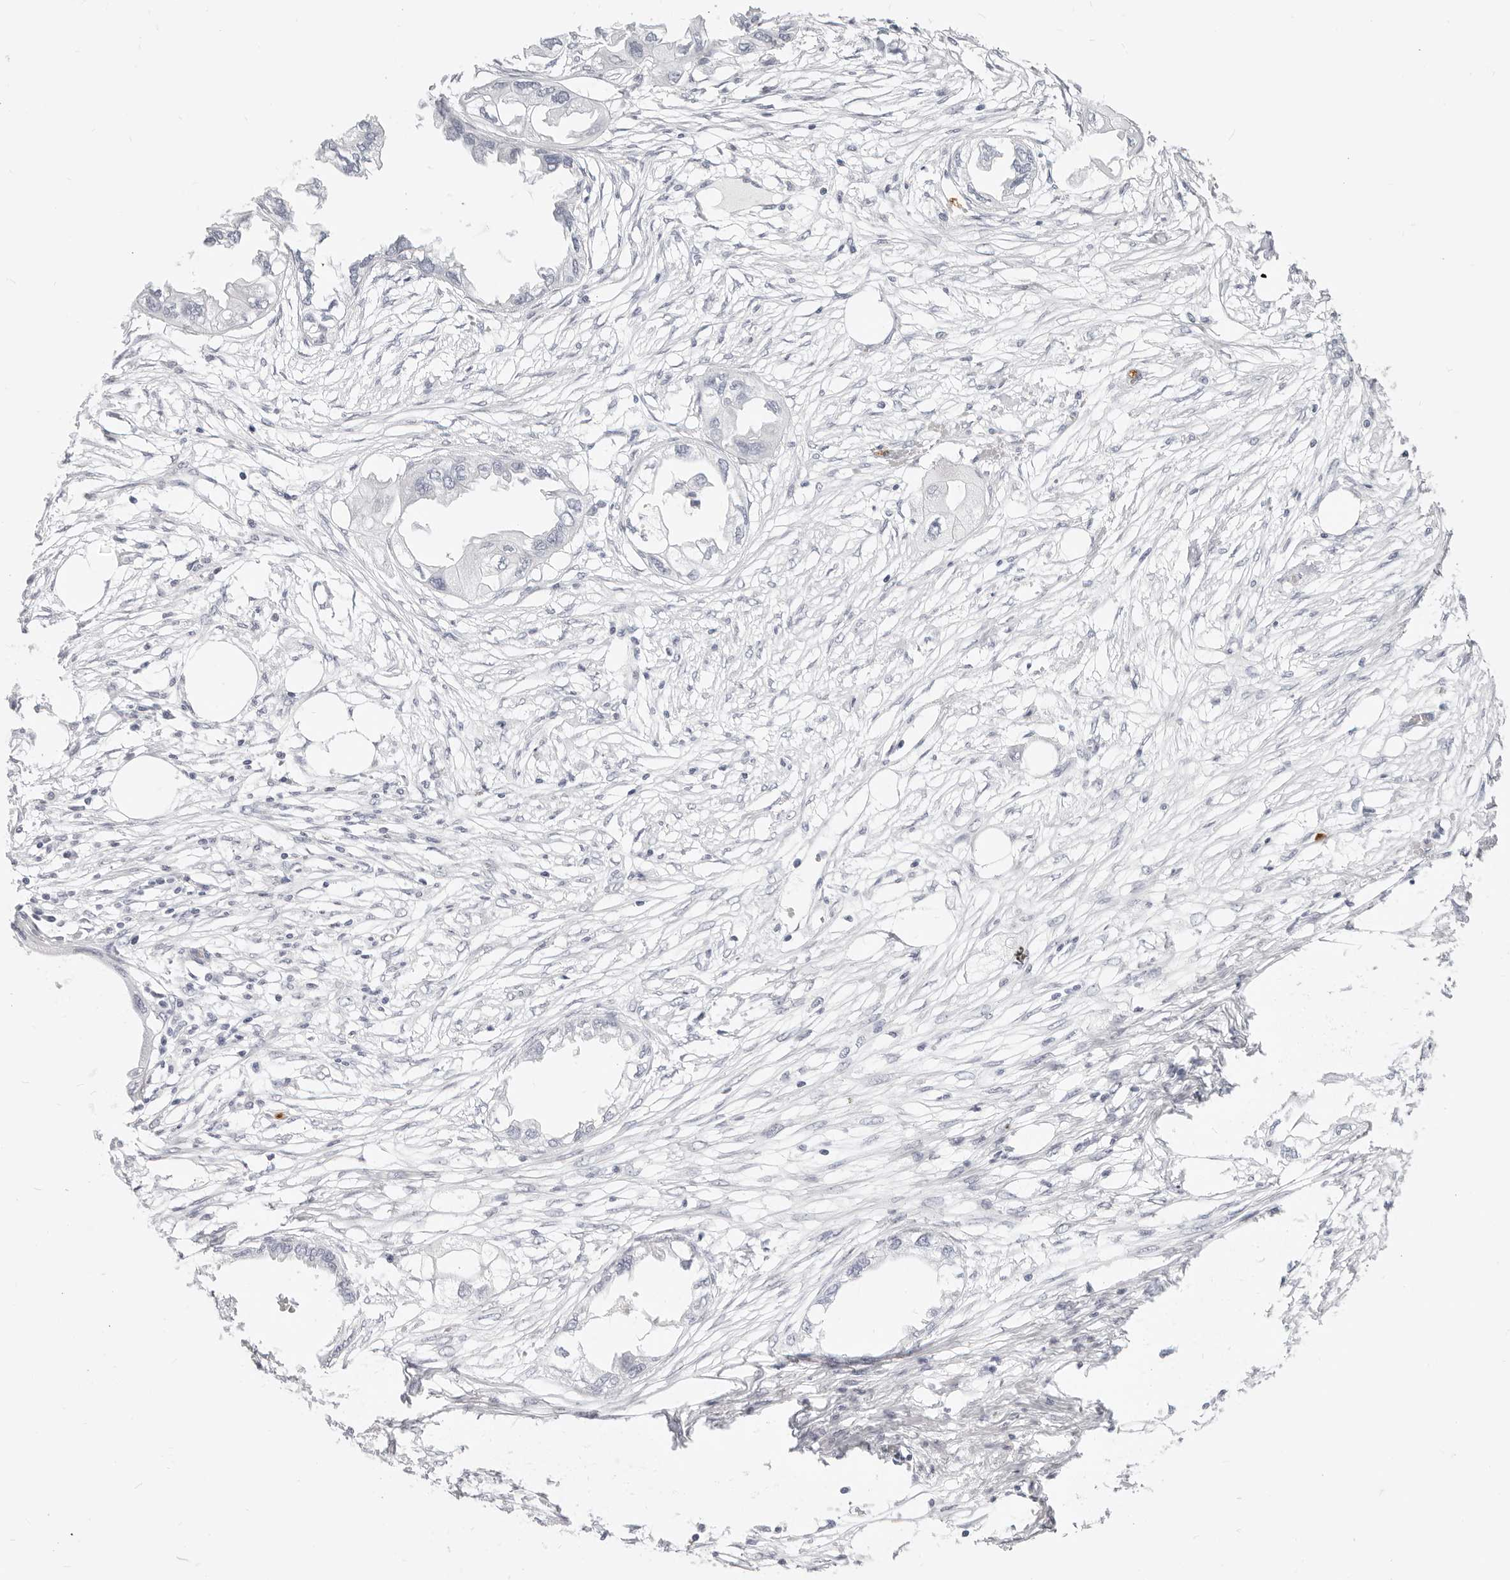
{"staining": {"intensity": "negative", "quantity": "none", "location": "none"}, "tissue": "endometrial cancer", "cell_type": "Tumor cells", "image_type": "cancer", "snomed": [{"axis": "morphology", "description": "Adenocarcinoma, NOS"}, {"axis": "morphology", "description": "Adenocarcinoma, metastatic, NOS"}, {"axis": "topography", "description": "Adipose tissue"}, {"axis": "topography", "description": "Endometrium"}], "caption": "Immunohistochemical staining of endometrial metastatic adenocarcinoma reveals no significant expression in tumor cells. Brightfield microscopy of IHC stained with DAB (3,3'-diaminobenzidine) (brown) and hematoxylin (blue), captured at high magnification.", "gene": "CAMP", "patient": {"sex": "female", "age": 67}}